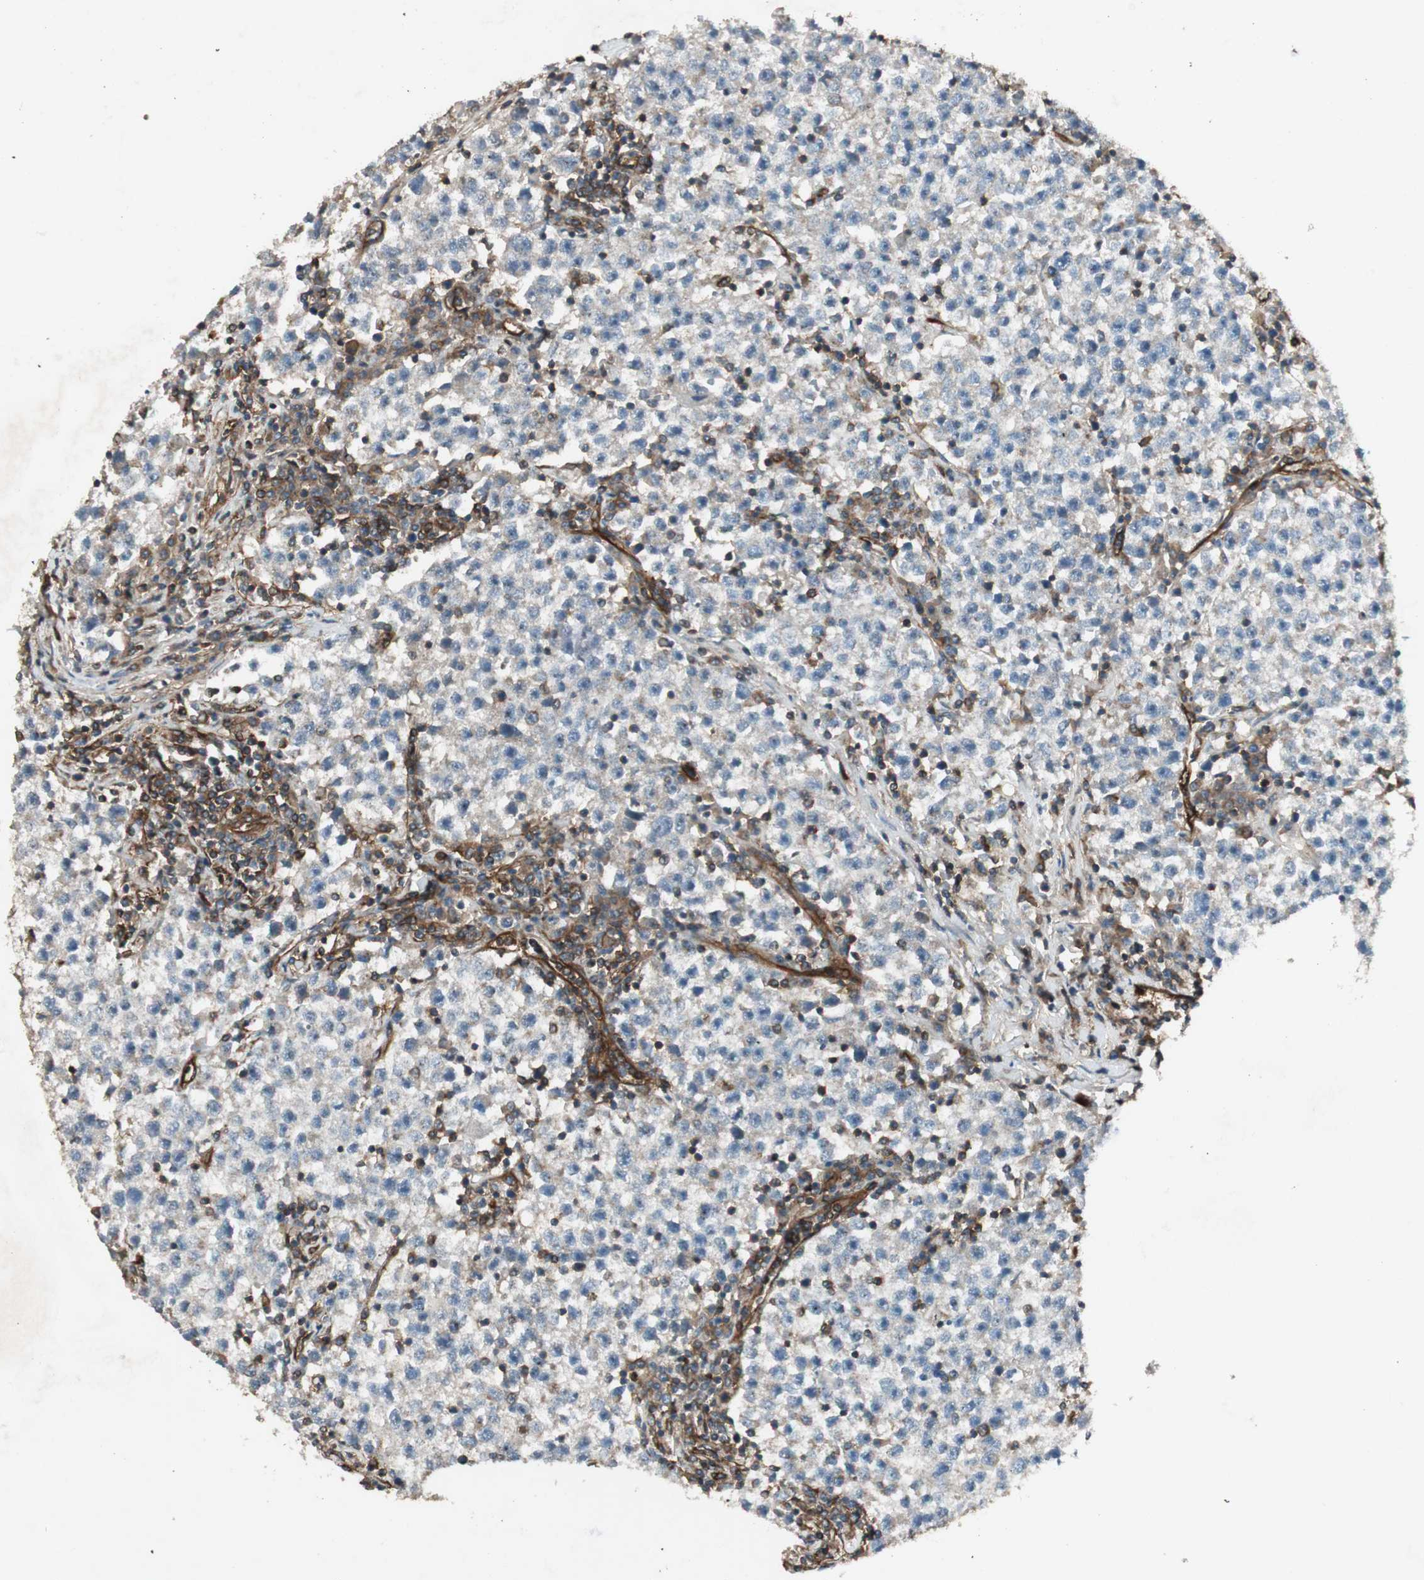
{"staining": {"intensity": "weak", "quantity": "<25%", "location": "cytoplasmic/membranous"}, "tissue": "testis cancer", "cell_type": "Tumor cells", "image_type": "cancer", "snomed": [{"axis": "morphology", "description": "Seminoma, NOS"}, {"axis": "topography", "description": "Testis"}], "caption": "Immunohistochemistry (IHC) micrograph of neoplastic tissue: testis cancer stained with DAB displays no significant protein staining in tumor cells. (DAB IHC visualized using brightfield microscopy, high magnification).", "gene": "BTN3A3", "patient": {"sex": "male", "age": 22}}